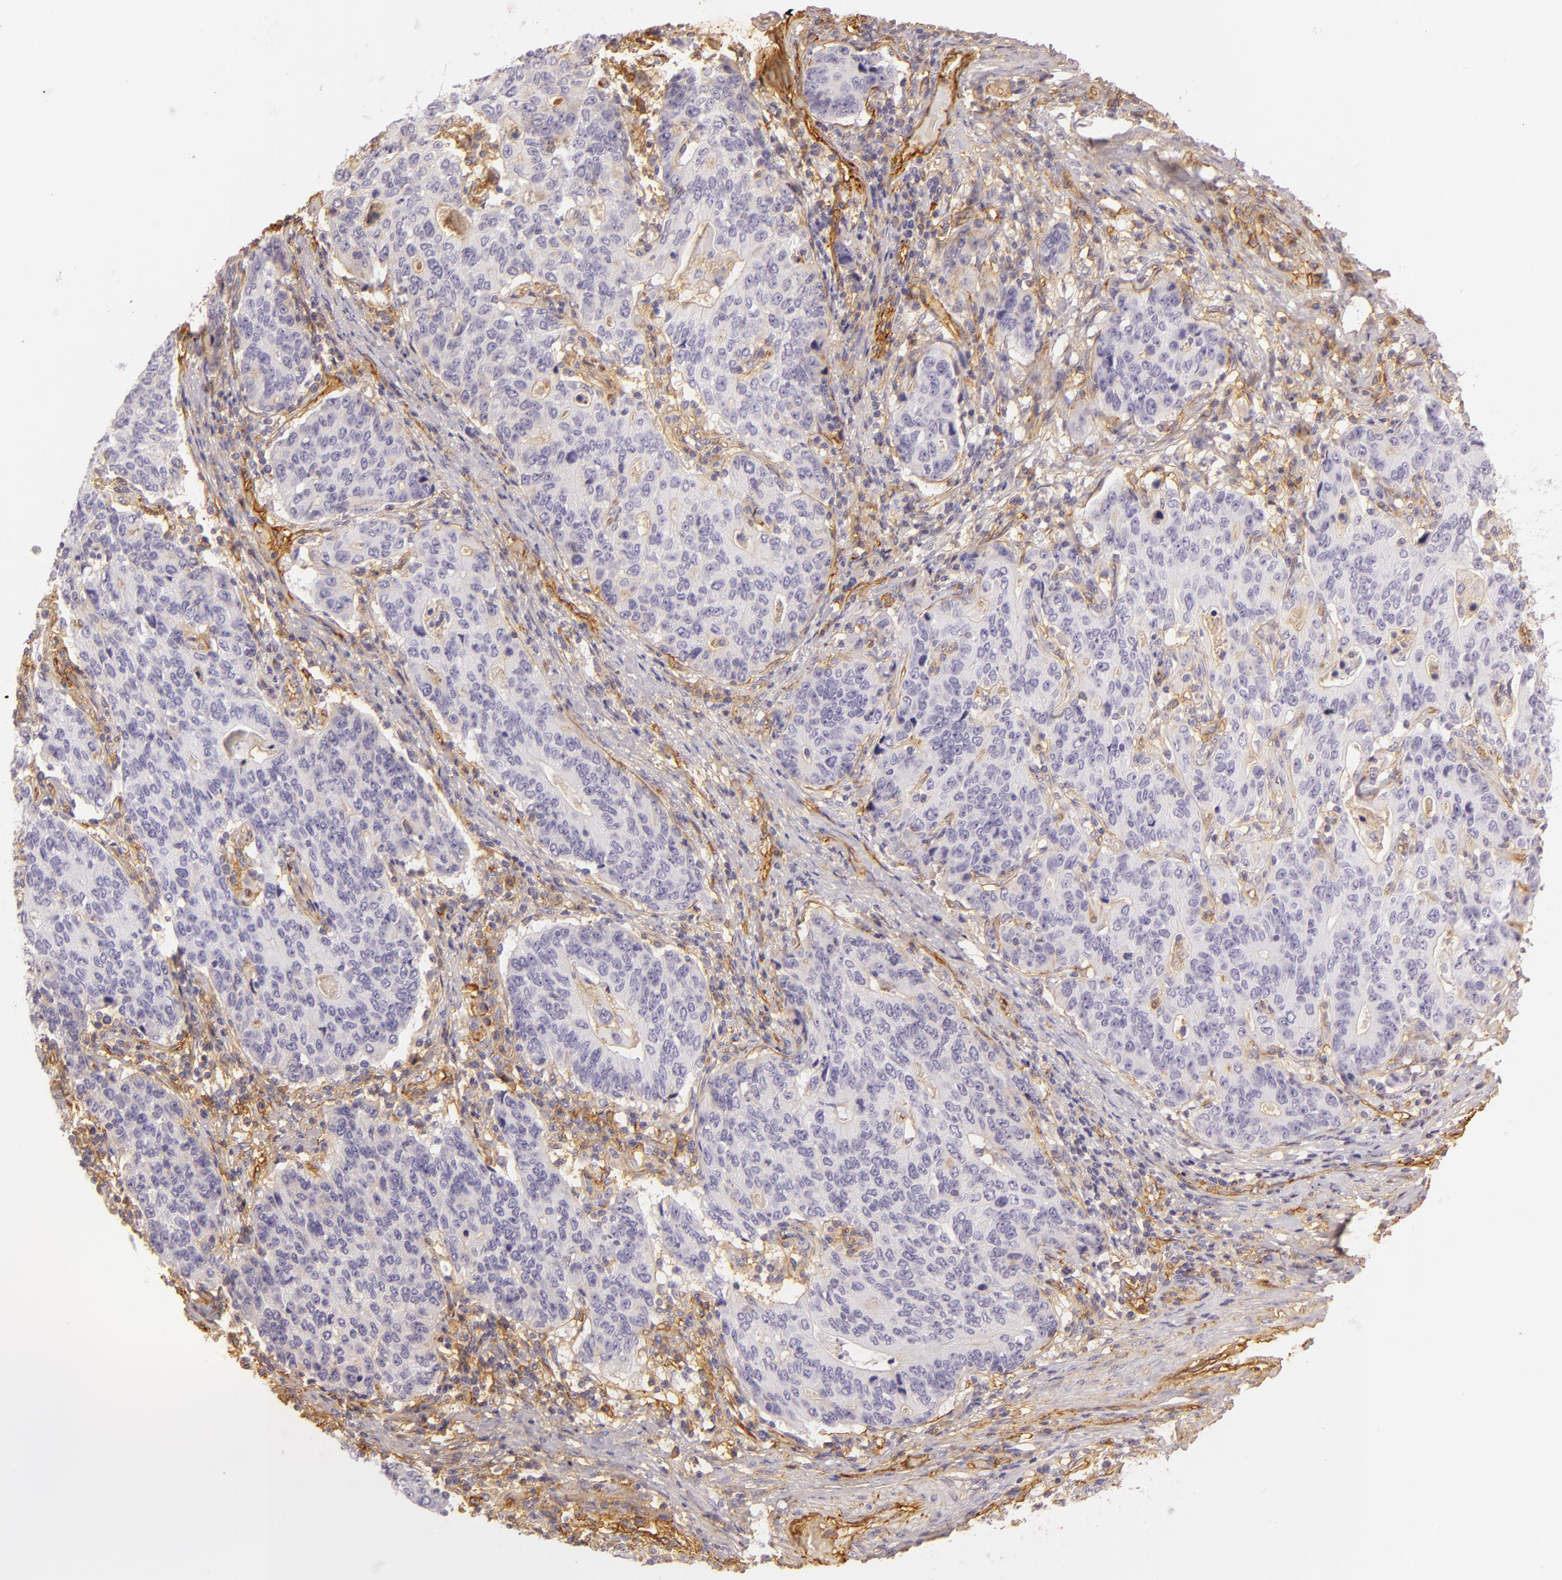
{"staining": {"intensity": "negative", "quantity": "none", "location": "none"}, "tissue": "stomach cancer", "cell_type": "Tumor cells", "image_type": "cancer", "snomed": [{"axis": "morphology", "description": "Adenocarcinoma, NOS"}, {"axis": "topography", "description": "Esophagus"}, {"axis": "topography", "description": "Stomach"}], "caption": "Tumor cells are negative for protein expression in human adenocarcinoma (stomach). (DAB IHC visualized using brightfield microscopy, high magnification).", "gene": "CD59", "patient": {"sex": "male", "age": 74}}